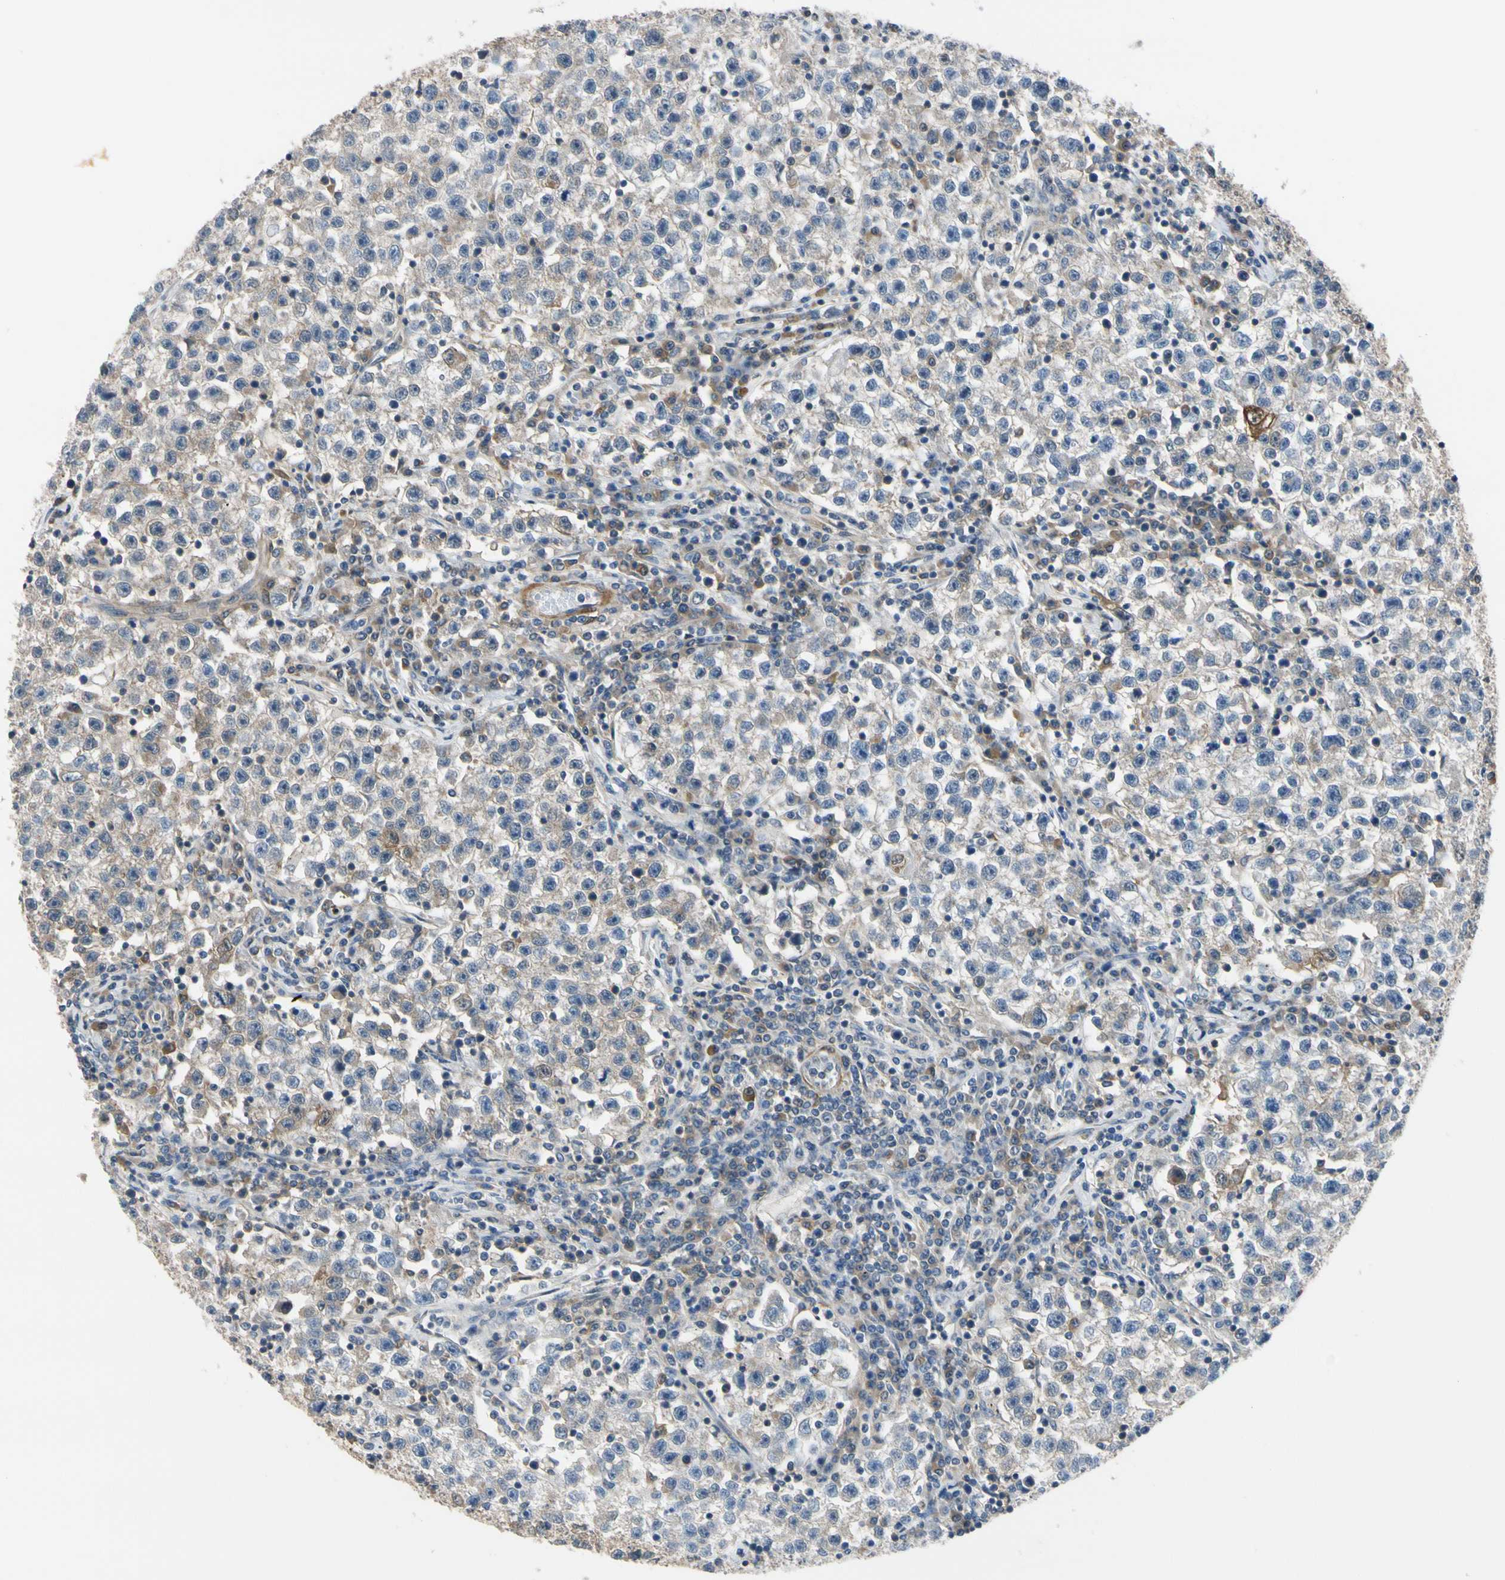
{"staining": {"intensity": "weak", "quantity": ">75%", "location": "cytoplasmic/membranous"}, "tissue": "testis cancer", "cell_type": "Tumor cells", "image_type": "cancer", "snomed": [{"axis": "morphology", "description": "Seminoma, NOS"}, {"axis": "topography", "description": "Testis"}], "caption": "Immunohistochemical staining of testis cancer demonstrates weak cytoplasmic/membranous protein expression in about >75% of tumor cells.", "gene": "RASGRF1", "patient": {"sex": "male", "age": 22}}